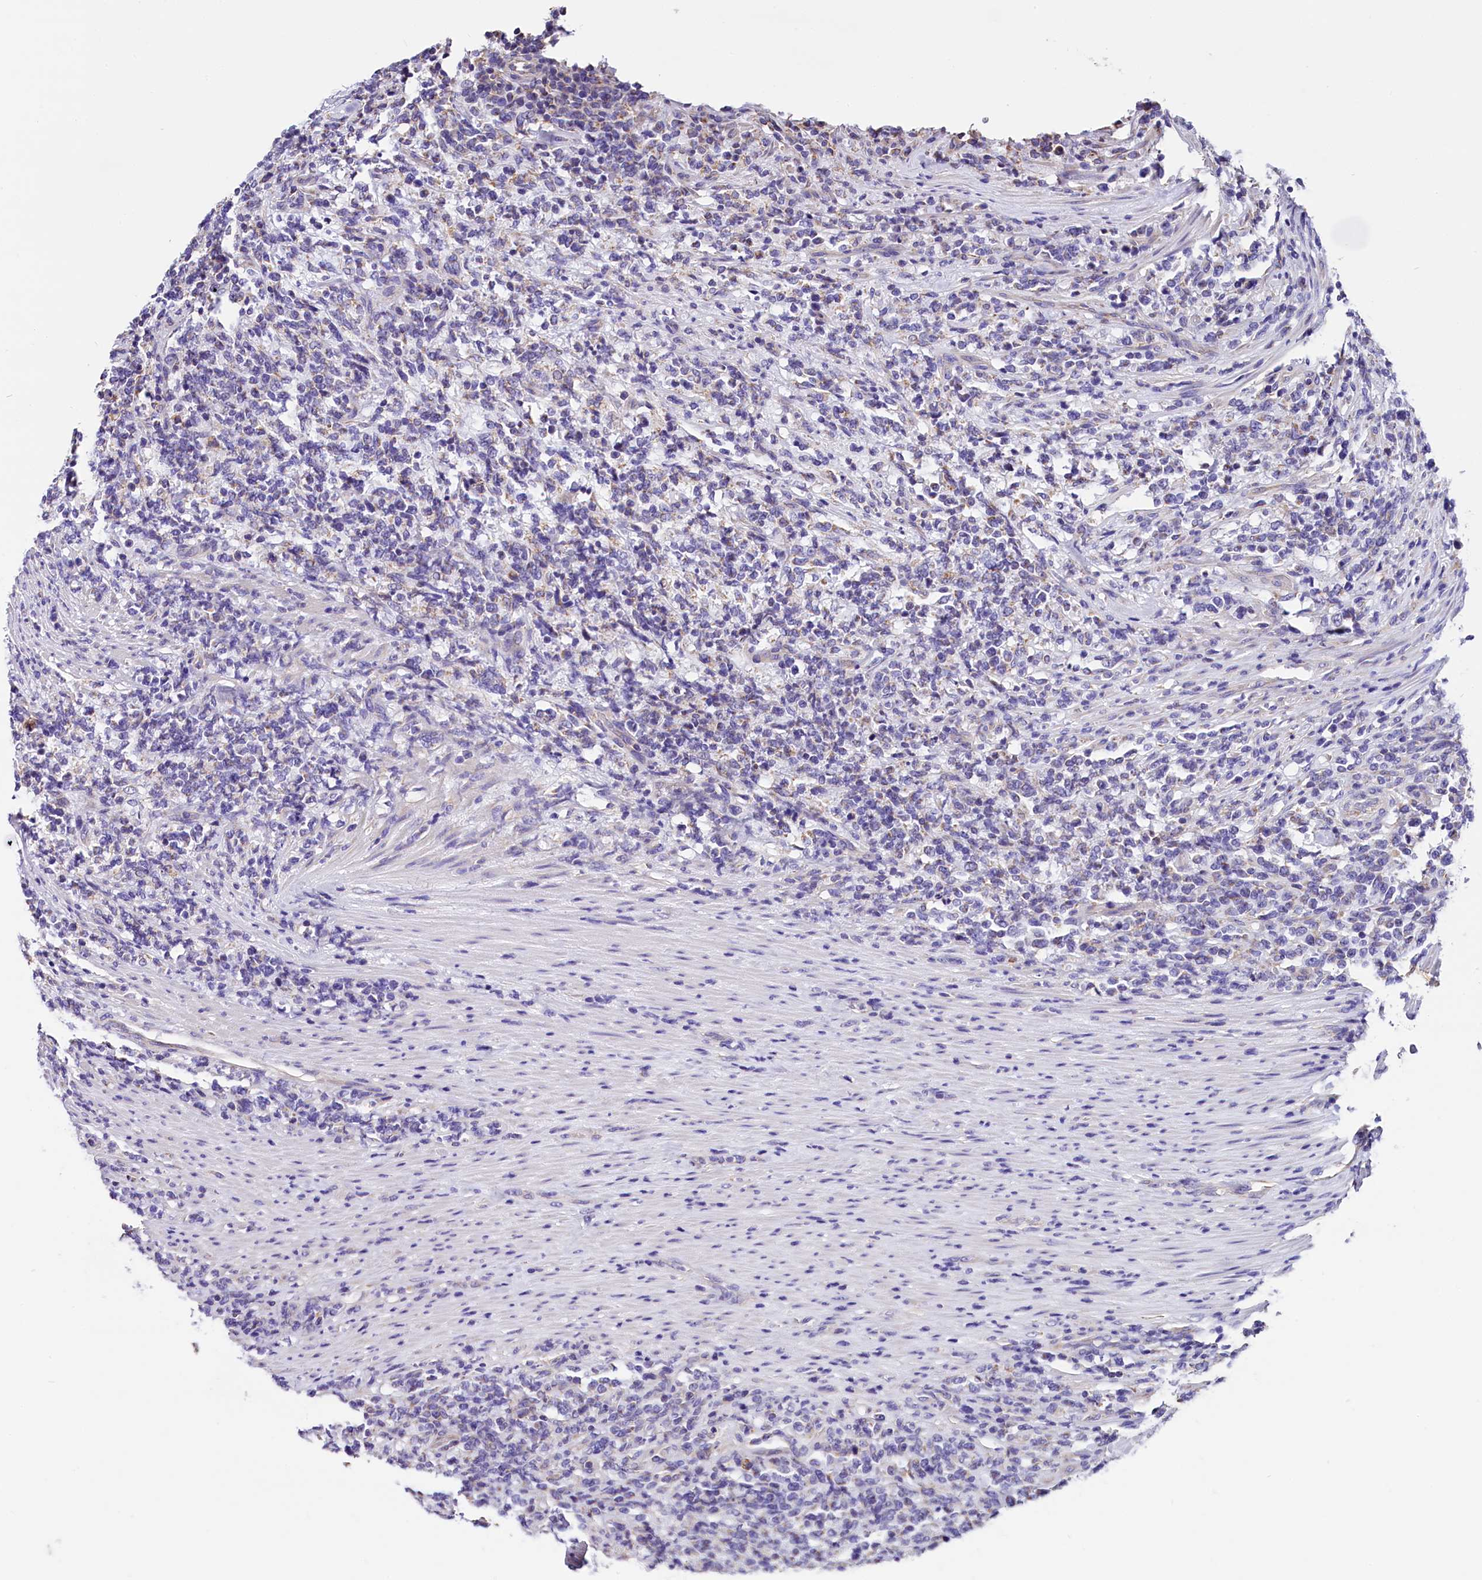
{"staining": {"intensity": "weak", "quantity": "<25%", "location": "cytoplasmic/membranous"}, "tissue": "lymphoma", "cell_type": "Tumor cells", "image_type": "cancer", "snomed": [{"axis": "morphology", "description": "Malignant lymphoma, non-Hodgkin's type, High grade"}, {"axis": "topography", "description": "Soft tissue"}], "caption": "This is a photomicrograph of IHC staining of malignant lymphoma, non-Hodgkin's type (high-grade), which shows no expression in tumor cells.", "gene": "ACAA2", "patient": {"sex": "male", "age": 18}}